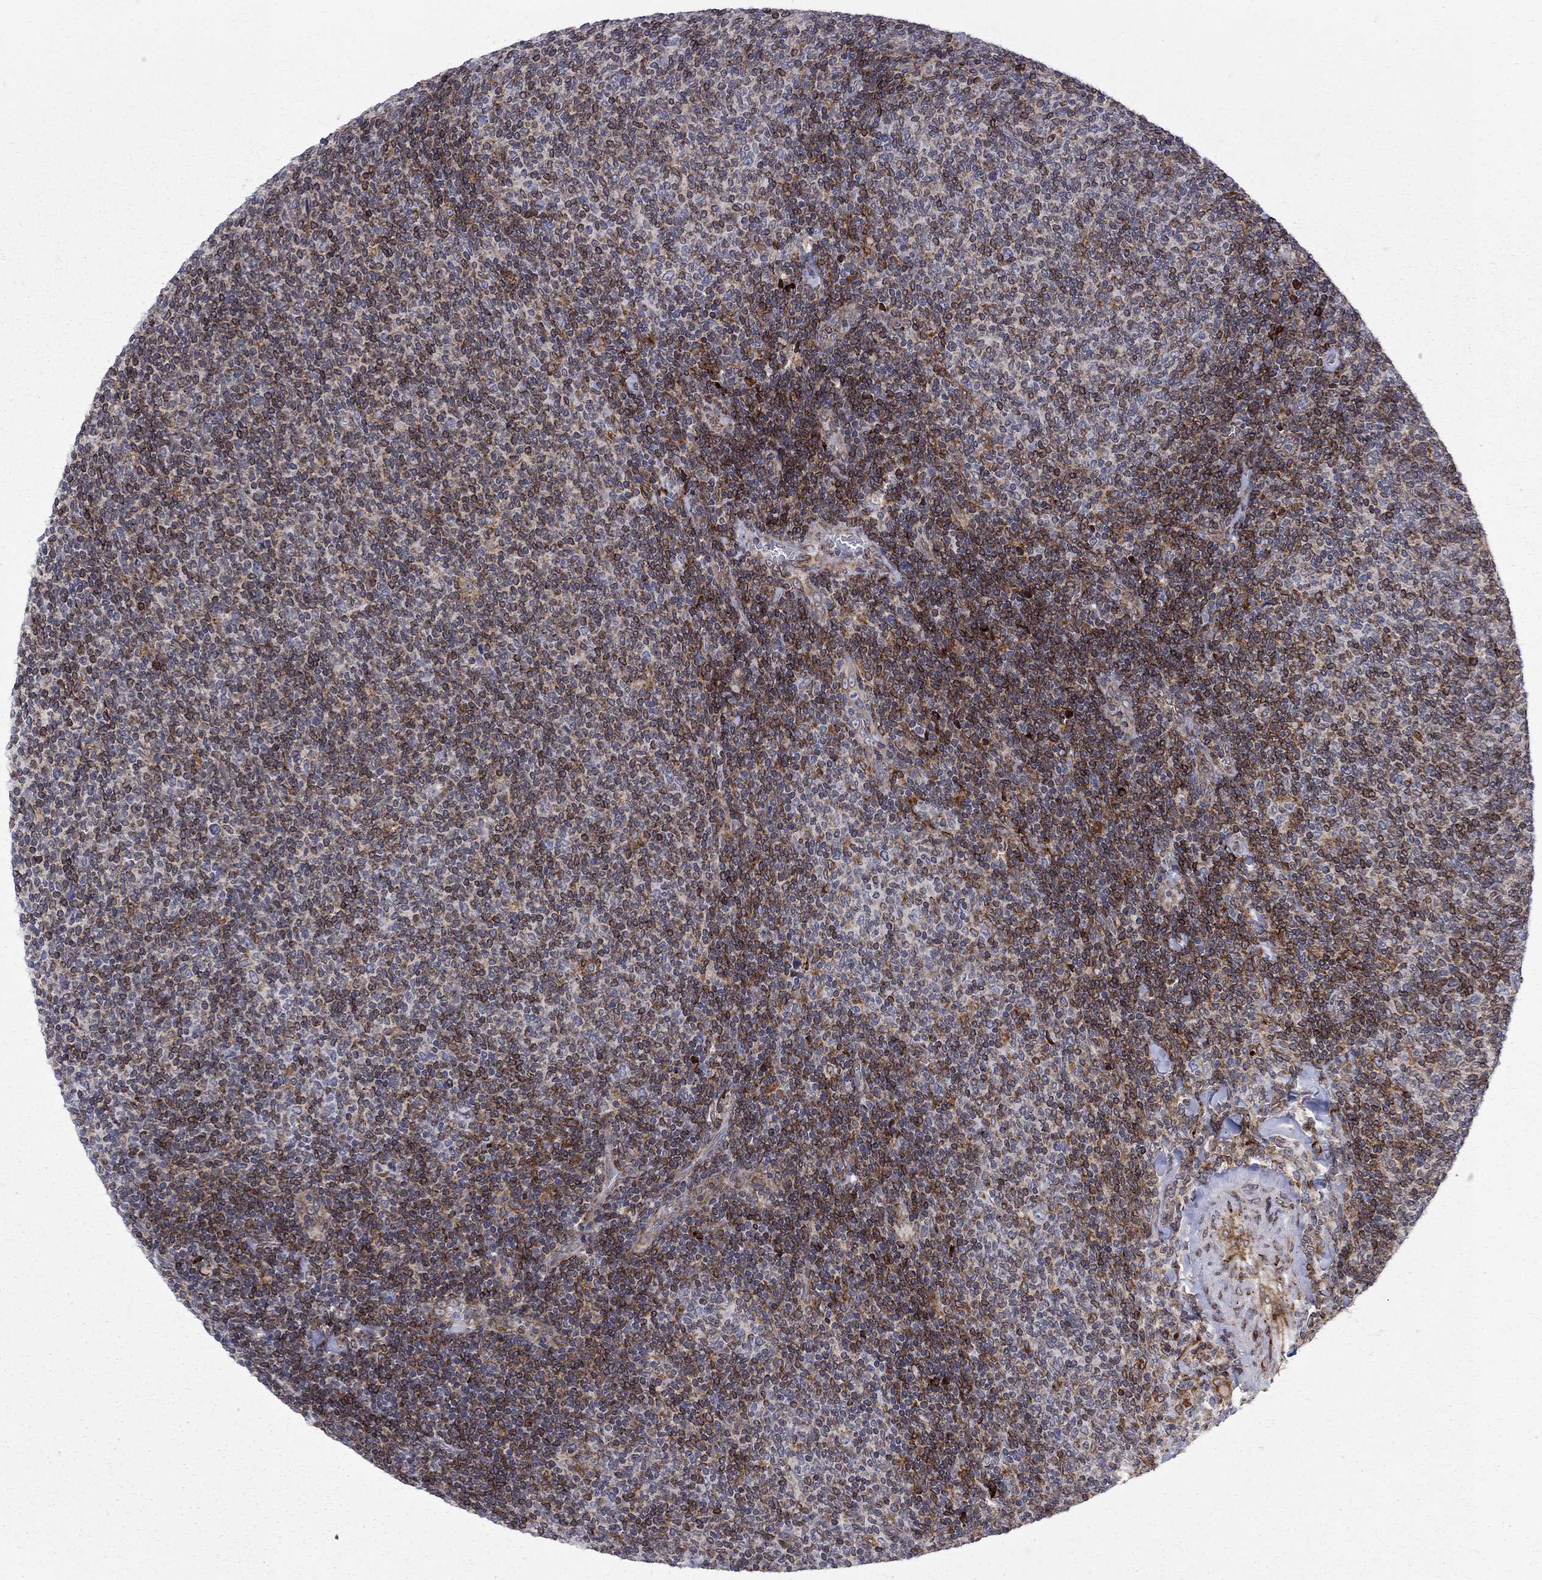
{"staining": {"intensity": "moderate", "quantity": ">75%", "location": "cytoplasmic/membranous,nuclear"}, "tissue": "lymphoma", "cell_type": "Tumor cells", "image_type": "cancer", "snomed": [{"axis": "morphology", "description": "Malignant lymphoma, non-Hodgkin's type, Low grade"}, {"axis": "topography", "description": "Lymph node"}], "caption": "The image exhibits a brown stain indicating the presence of a protein in the cytoplasmic/membranous and nuclear of tumor cells in malignant lymphoma, non-Hodgkin's type (low-grade).", "gene": "CAB39L", "patient": {"sex": "male", "age": 52}}